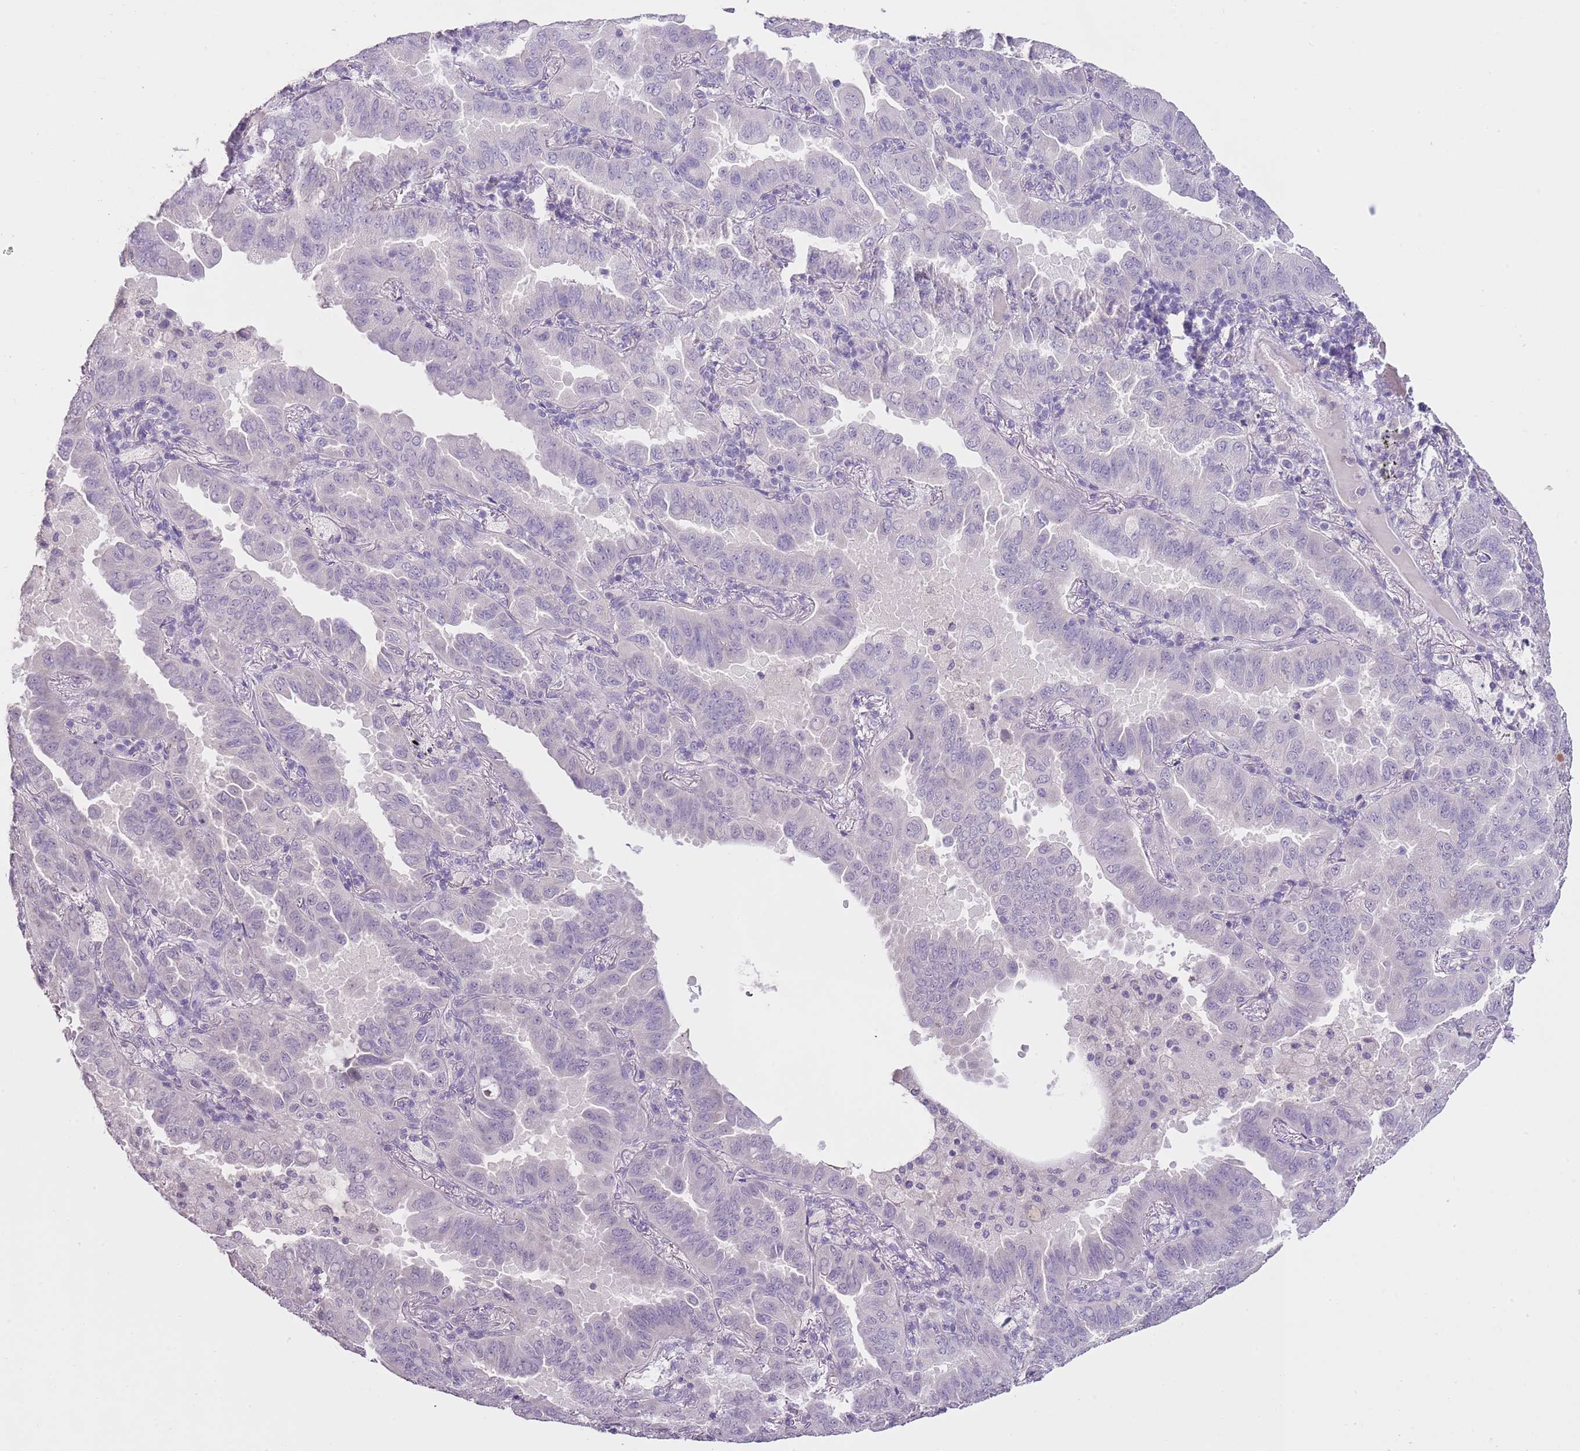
{"staining": {"intensity": "negative", "quantity": "none", "location": "none"}, "tissue": "lung cancer", "cell_type": "Tumor cells", "image_type": "cancer", "snomed": [{"axis": "morphology", "description": "Adenocarcinoma, NOS"}, {"axis": "topography", "description": "Lung"}], "caption": "High magnification brightfield microscopy of lung cancer stained with DAB (brown) and counterstained with hematoxylin (blue): tumor cells show no significant expression. (Brightfield microscopy of DAB (3,3'-diaminobenzidine) immunohistochemistry at high magnification).", "gene": "SLC35E3", "patient": {"sex": "male", "age": 64}}